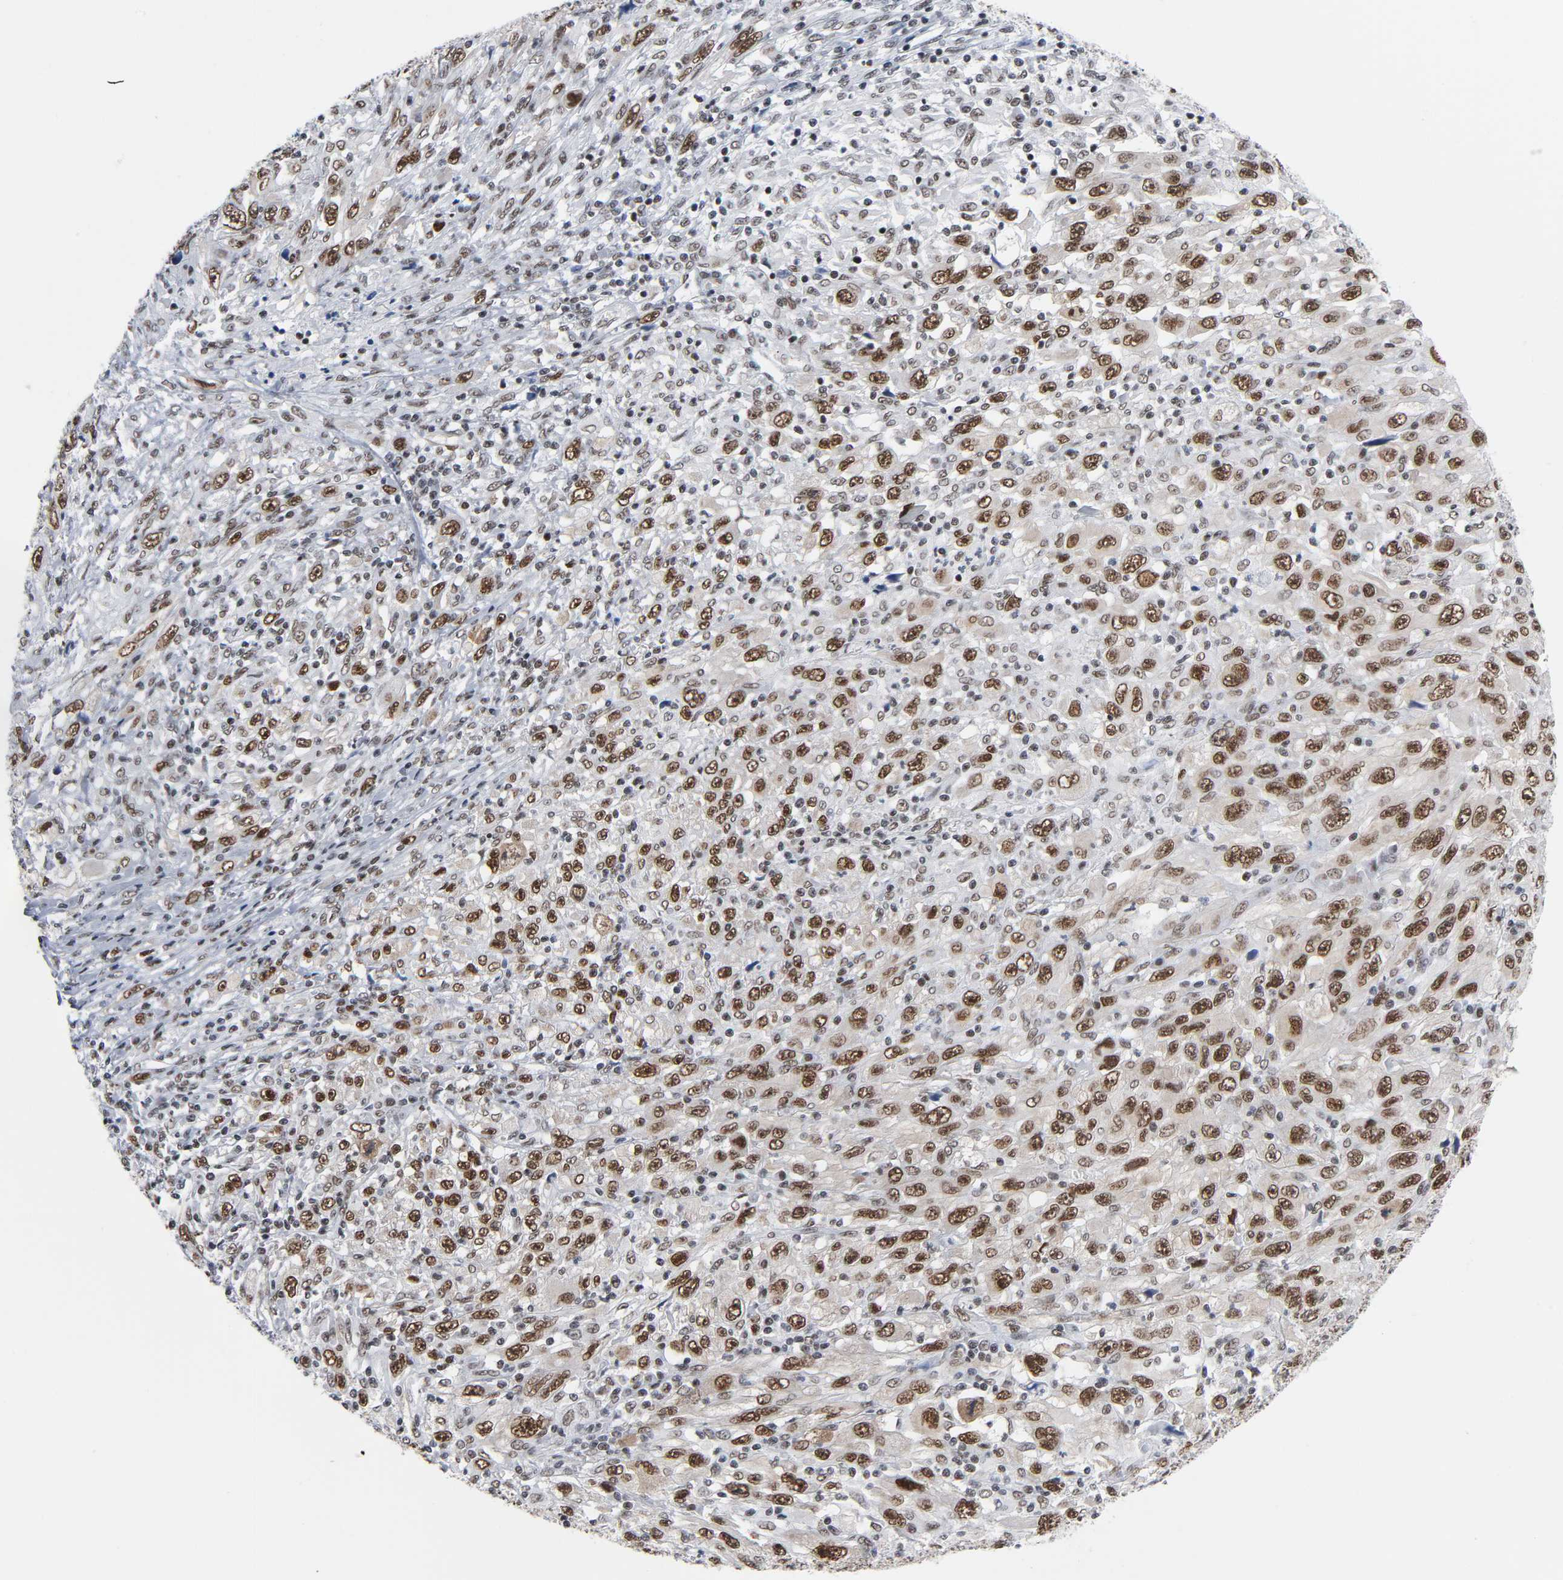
{"staining": {"intensity": "strong", "quantity": ">75%", "location": "cytoplasmic/membranous,nuclear"}, "tissue": "melanoma", "cell_type": "Tumor cells", "image_type": "cancer", "snomed": [{"axis": "morphology", "description": "Malignant melanoma, Metastatic site"}, {"axis": "topography", "description": "Skin"}], "caption": "Protein staining exhibits strong cytoplasmic/membranous and nuclear expression in about >75% of tumor cells in malignant melanoma (metastatic site). (brown staining indicates protein expression, while blue staining denotes nuclei).", "gene": "CSTF2", "patient": {"sex": "female", "age": 56}}